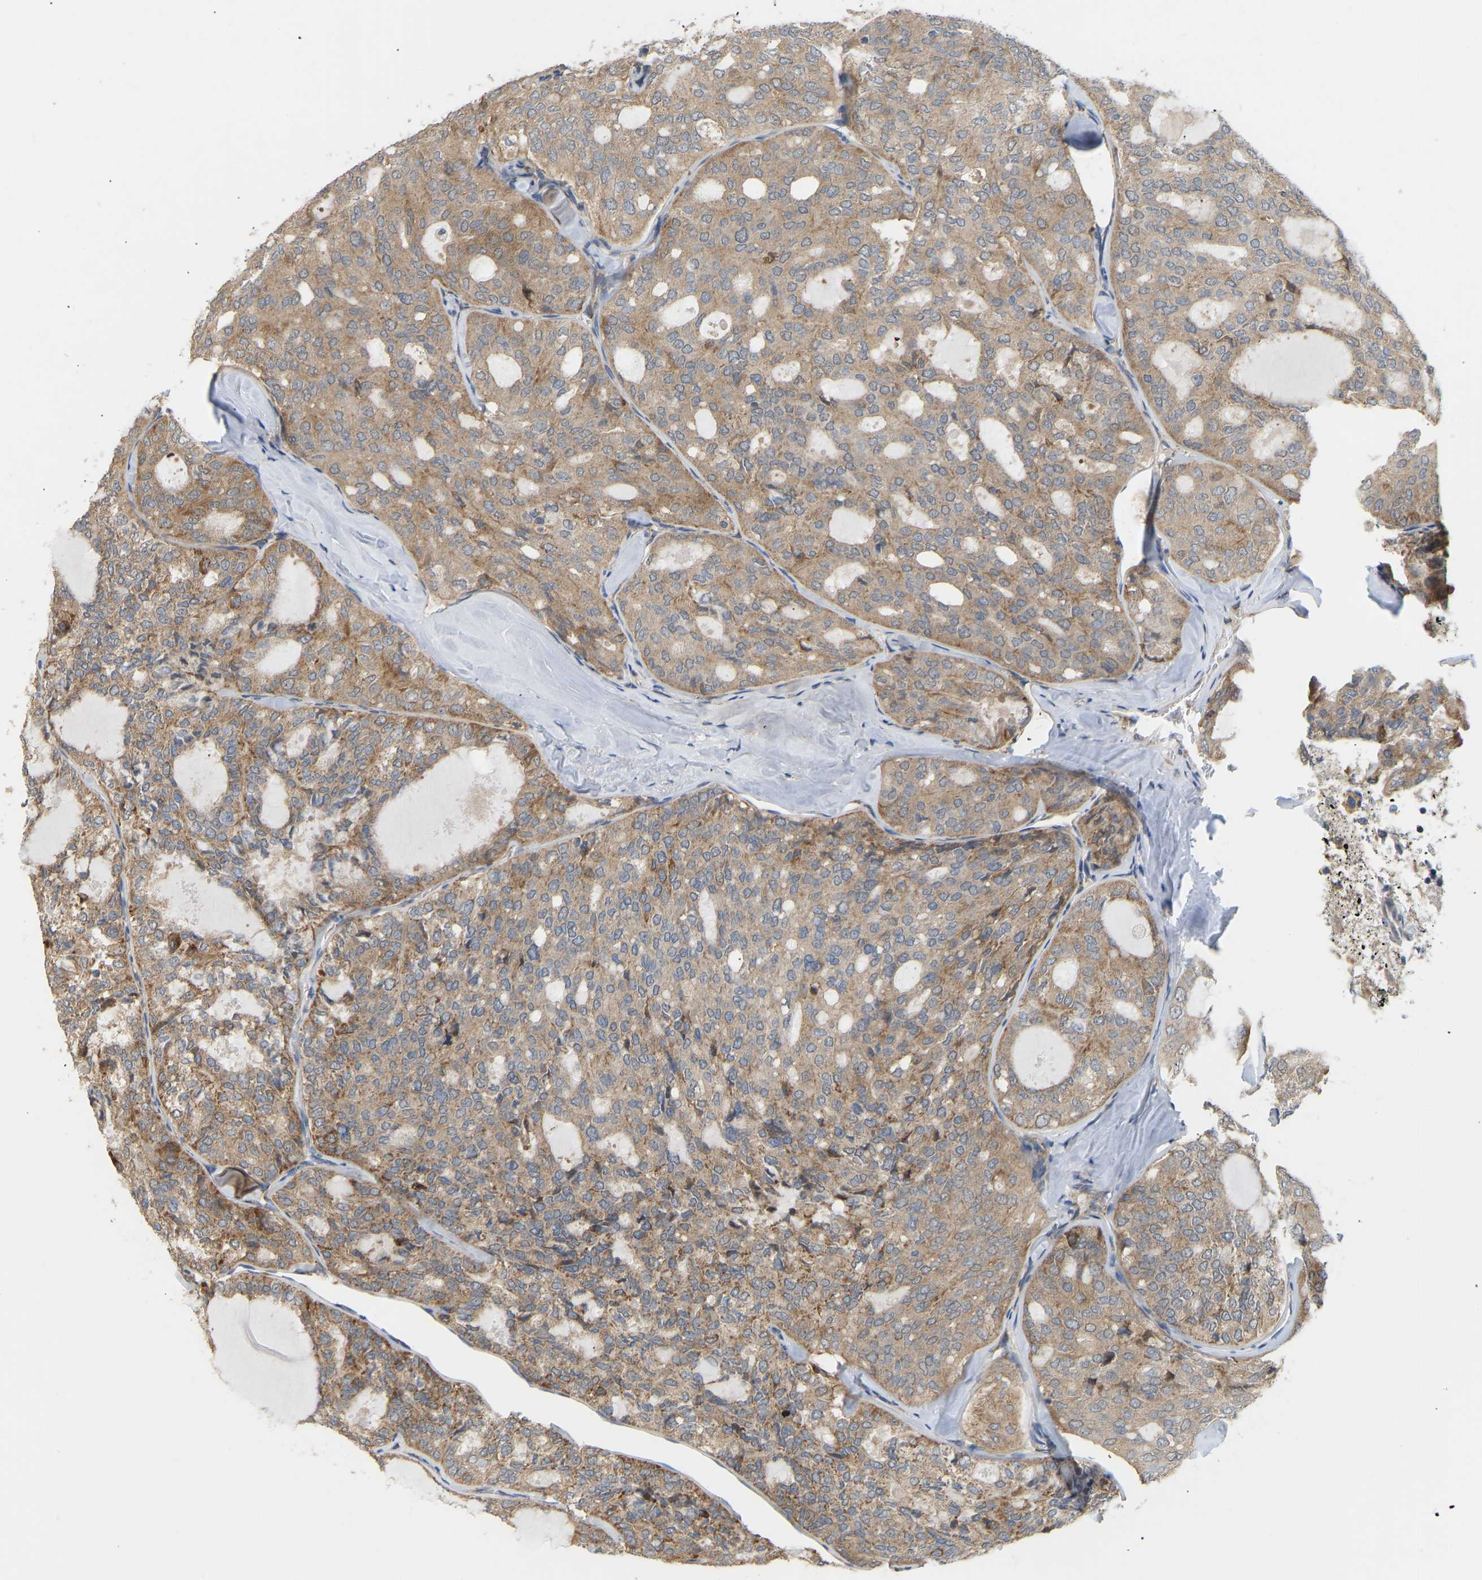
{"staining": {"intensity": "moderate", "quantity": ">75%", "location": "cytoplasmic/membranous"}, "tissue": "thyroid cancer", "cell_type": "Tumor cells", "image_type": "cancer", "snomed": [{"axis": "morphology", "description": "Follicular adenoma carcinoma, NOS"}, {"axis": "topography", "description": "Thyroid gland"}], "caption": "Follicular adenoma carcinoma (thyroid) stained for a protein (brown) exhibits moderate cytoplasmic/membranous positive expression in approximately >75% of tumor cells.", "gene": "HACD2", "patient": {"sex": "male", "age": 75}}